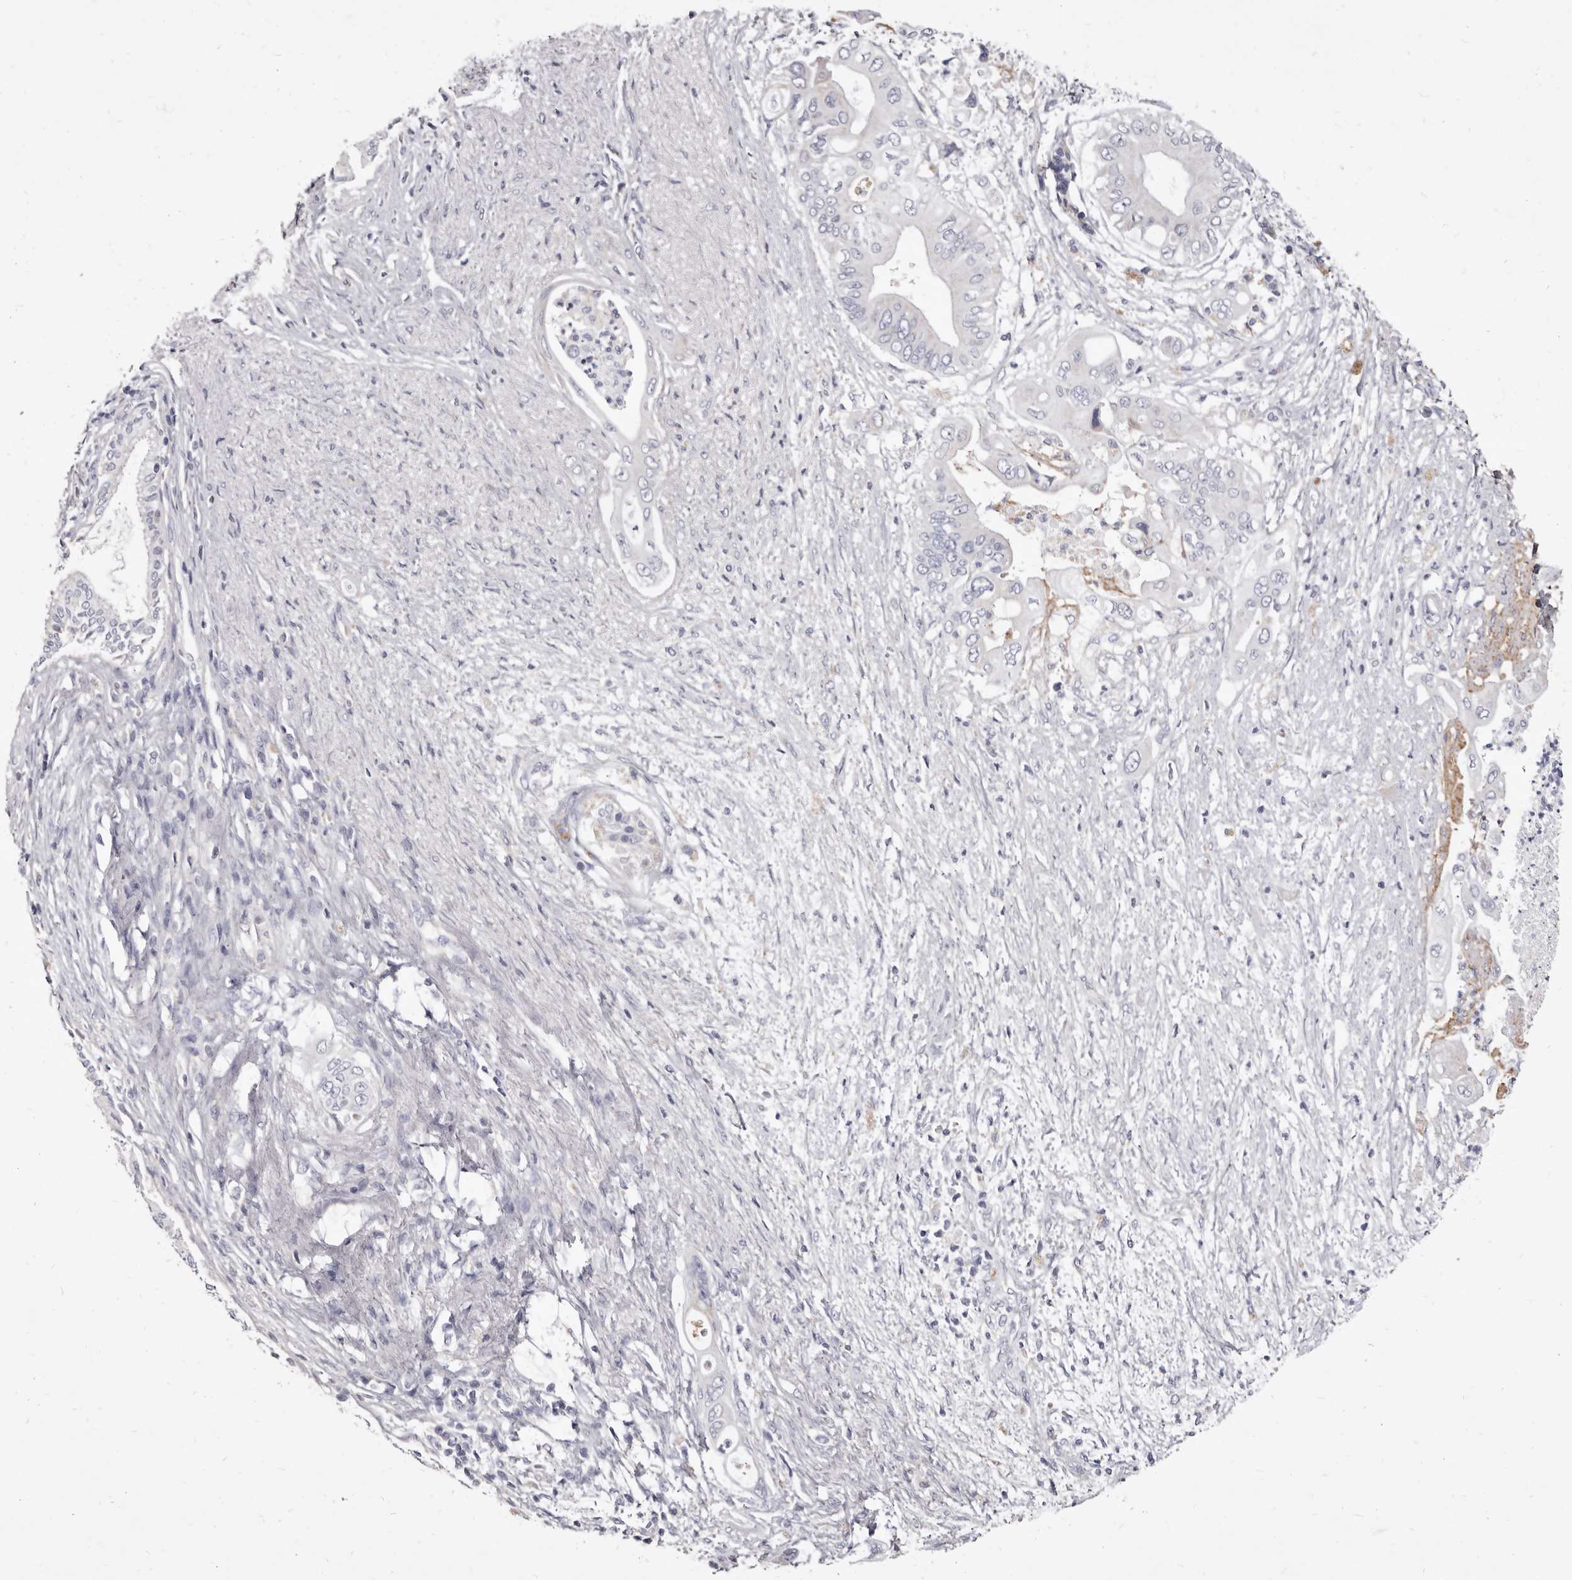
{"staining": {"intensity": "negative", "quantity": "none", "location": "none"}, "tissue": "pancreatic cancer", "cell_type": "Tumor cells", "image_type": "cancer", "snomed": [{"axis": "morphology", "description": "Adenocarcinoma, NOS"}, {"axis": "topography", "description": "Pancreas"}], "caption": "The photomicrograph displays no staining of tumor cells in pancreatic adenocarcinoma.", "gene": "CYP2E1", "patient": {"sex": "male", "age": 66}}